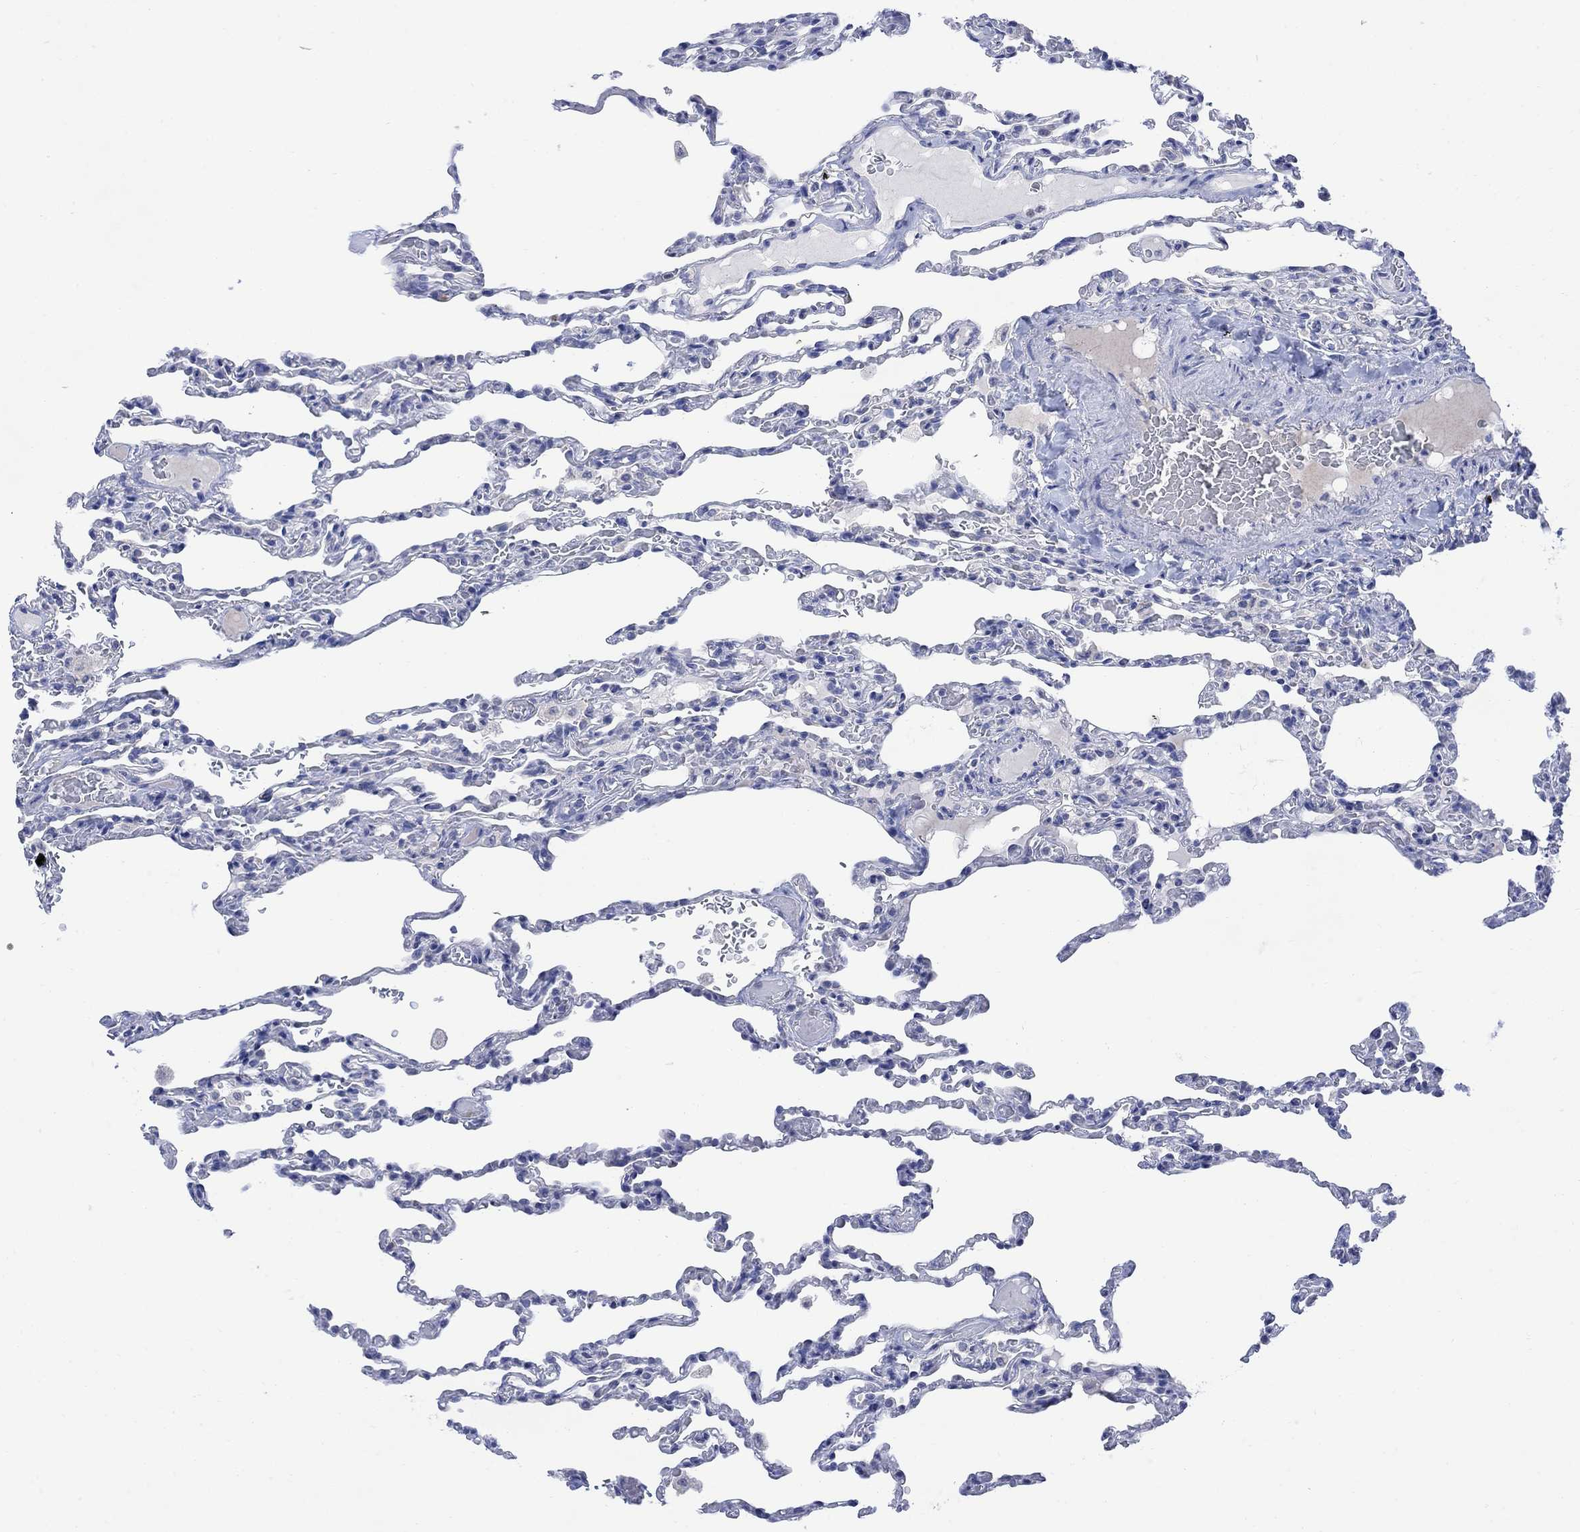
{"staining": {"intensity": "negative", "quantity": "none", "location": "none"}, "tissue": "lung", "cell_type": "Alveolar cells", "image_type": "normal", "snomed": [{"axis": "morphology", "description": "Normal tissue, NOS"}, {"axis": "topography", "description": "Lung"}], "caption": "Alveolar cells are negative for protein expression in normal human lung. (IHC, brightfield microscopy, high magnification).", "gene": "FBP2", "patient": {"sex": "female", "age": 43}}